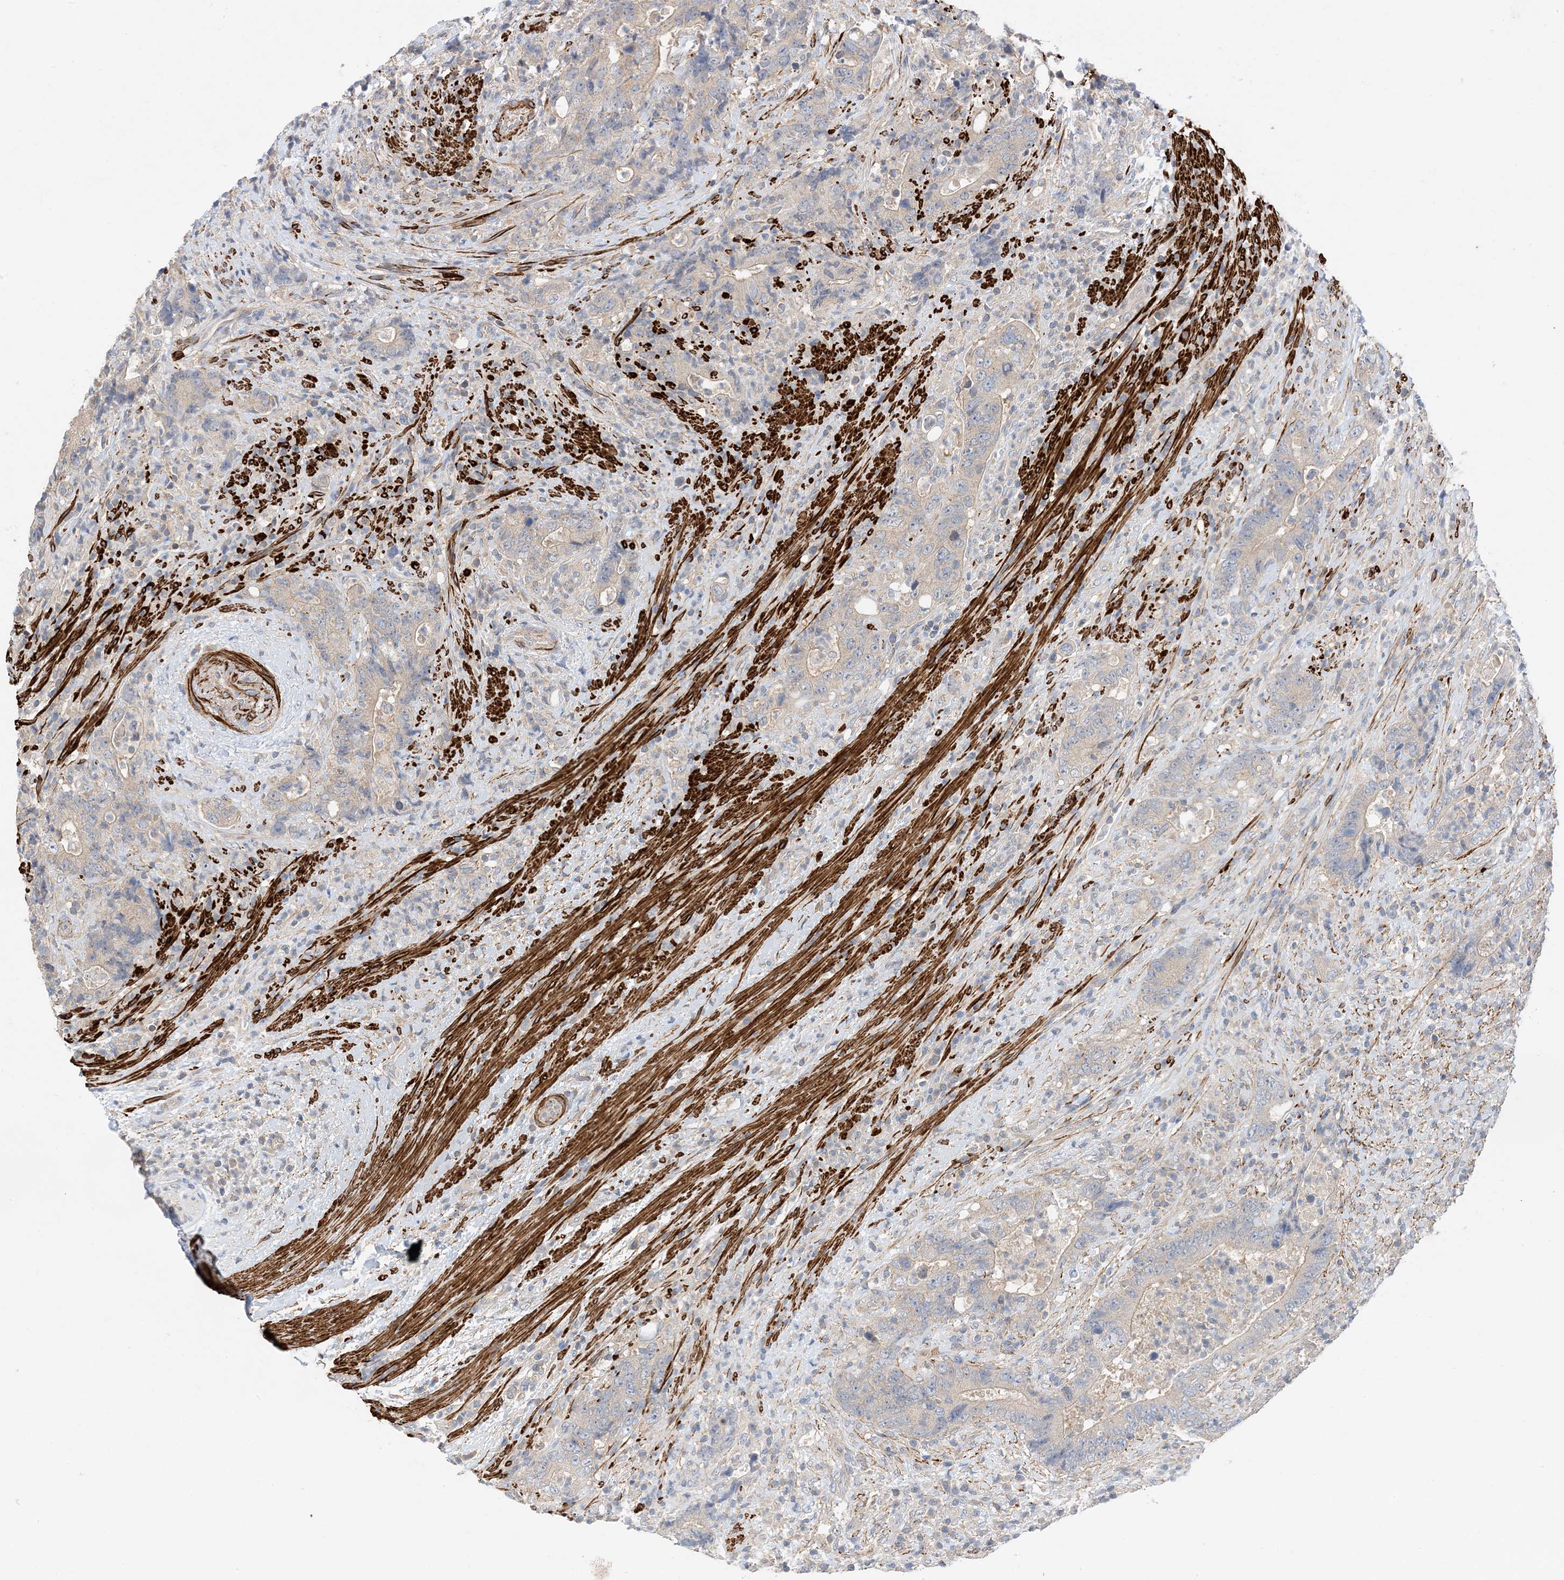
{"staining": {"intensity": "negative", "quantity": "none", "location": "none"}, "tissue": "colorectal cancer", "cell_type": "Tumor cells", "image_type": "cancer", "snomed": [{"axis": "morphology", "description": "Adenocarcinoma, NOS"}, {"axis": "topography", "description": "Colon"}], "caption": "Immunohistochemical staining of adenocarcinoma (colorectal) exhibits no significant expression in tumor cells.", "gene": "KIFBP", "patient": {"sex": "female", "age": 75}}